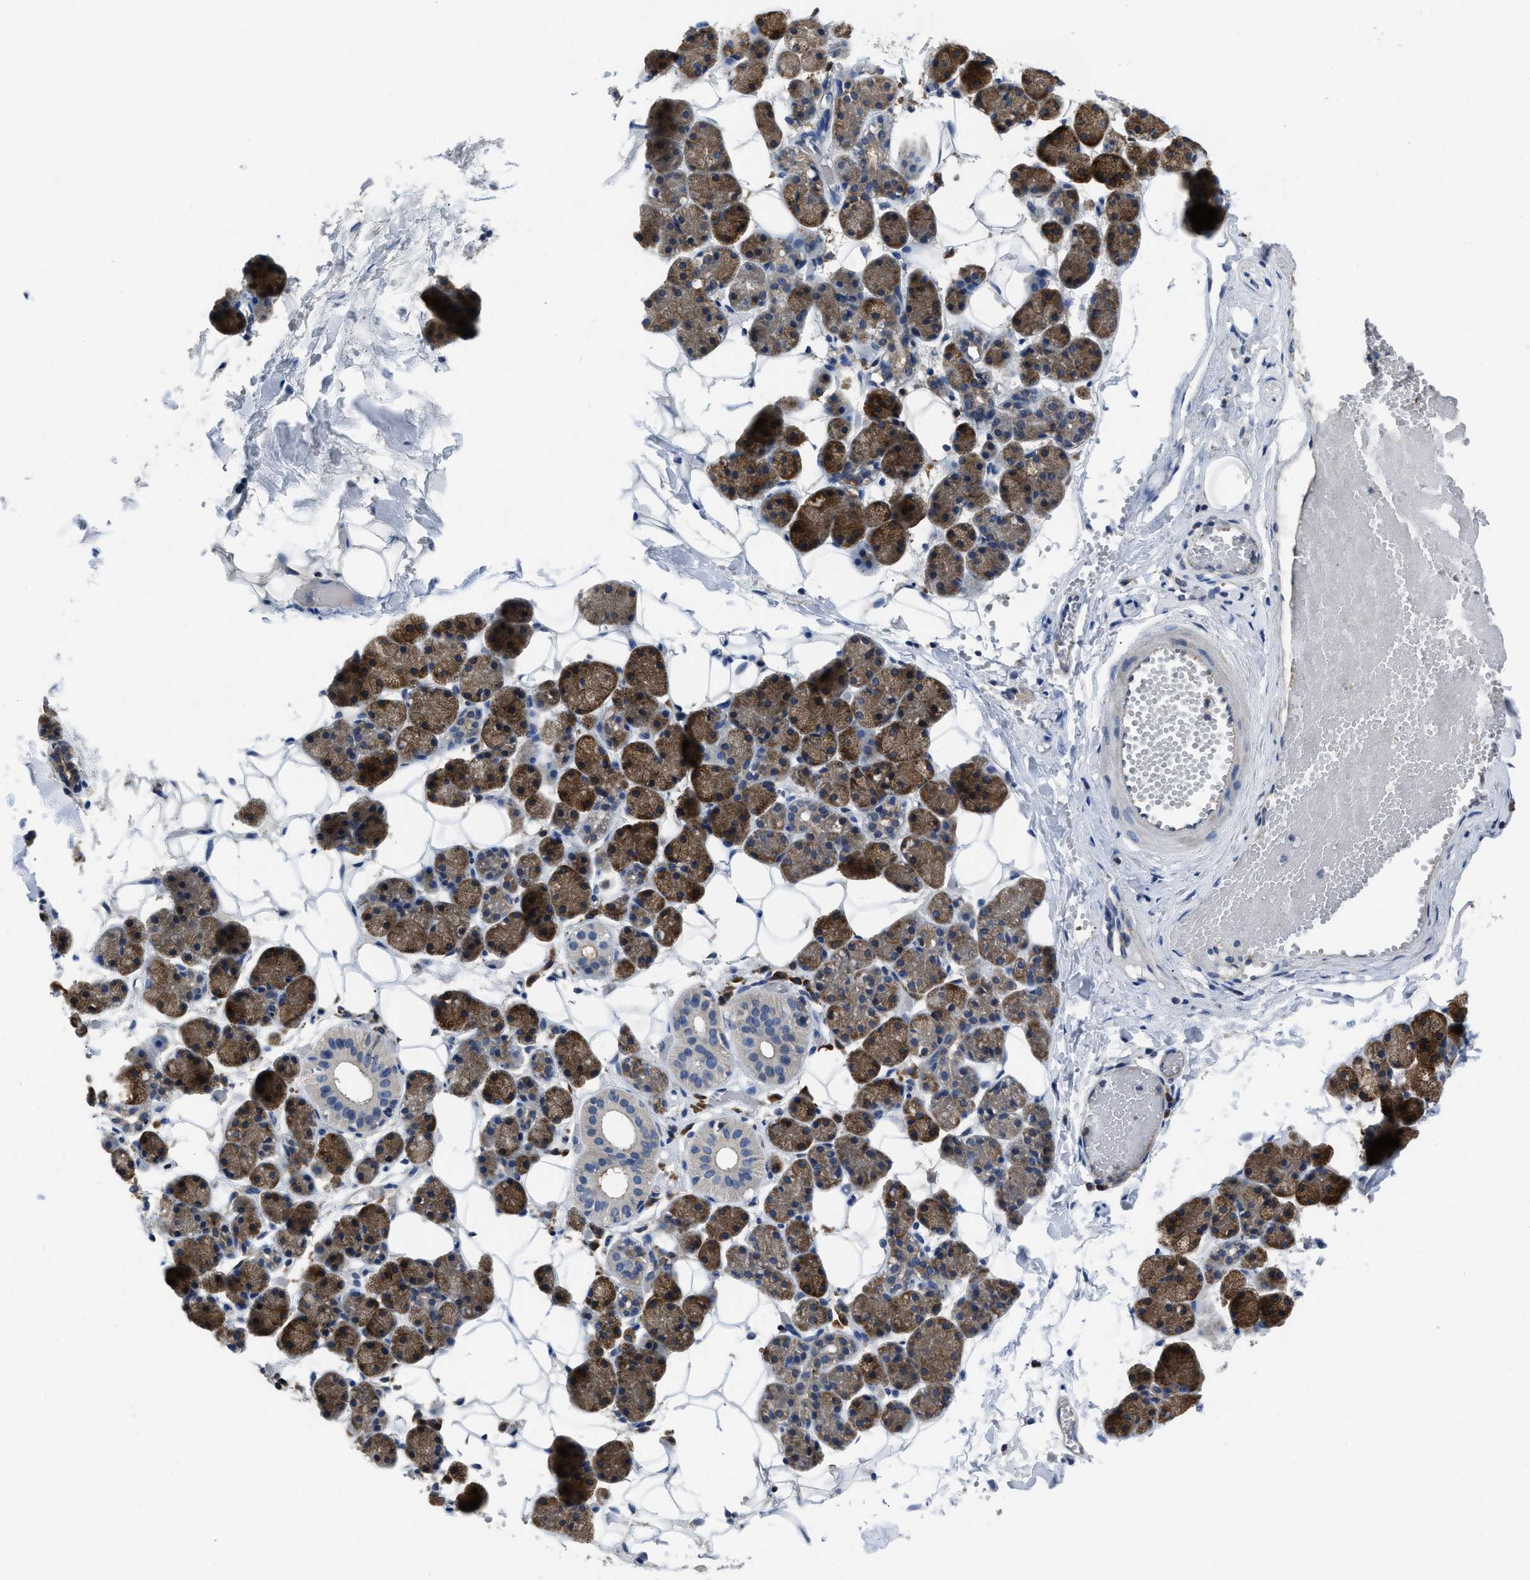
{"staining": {"intensity": "strong", "quantity": "25%-75%", "location": "cytoplasmic/membranous"}, "tissue": "salivary gland", "cell_type": "Glandular cells", "image_type": "normal", "snomed": [{"axis": "morphology", "description": "Normal tissue, NOS"}, {"axis": "topography", "description": "Salivary gland"}], "caption": "Immunohistochemistry (DAB (3,3'-diaminobenzidine)) staining of benign human salivary gland reveals strong cytoplasmic/membranous protein expression in approximately 25%-75% of glandular cells. (IHC, brightfield microscopy, high magnification).", "gene": "YARS1", "patient": {"sex": "female", "age": 33}}